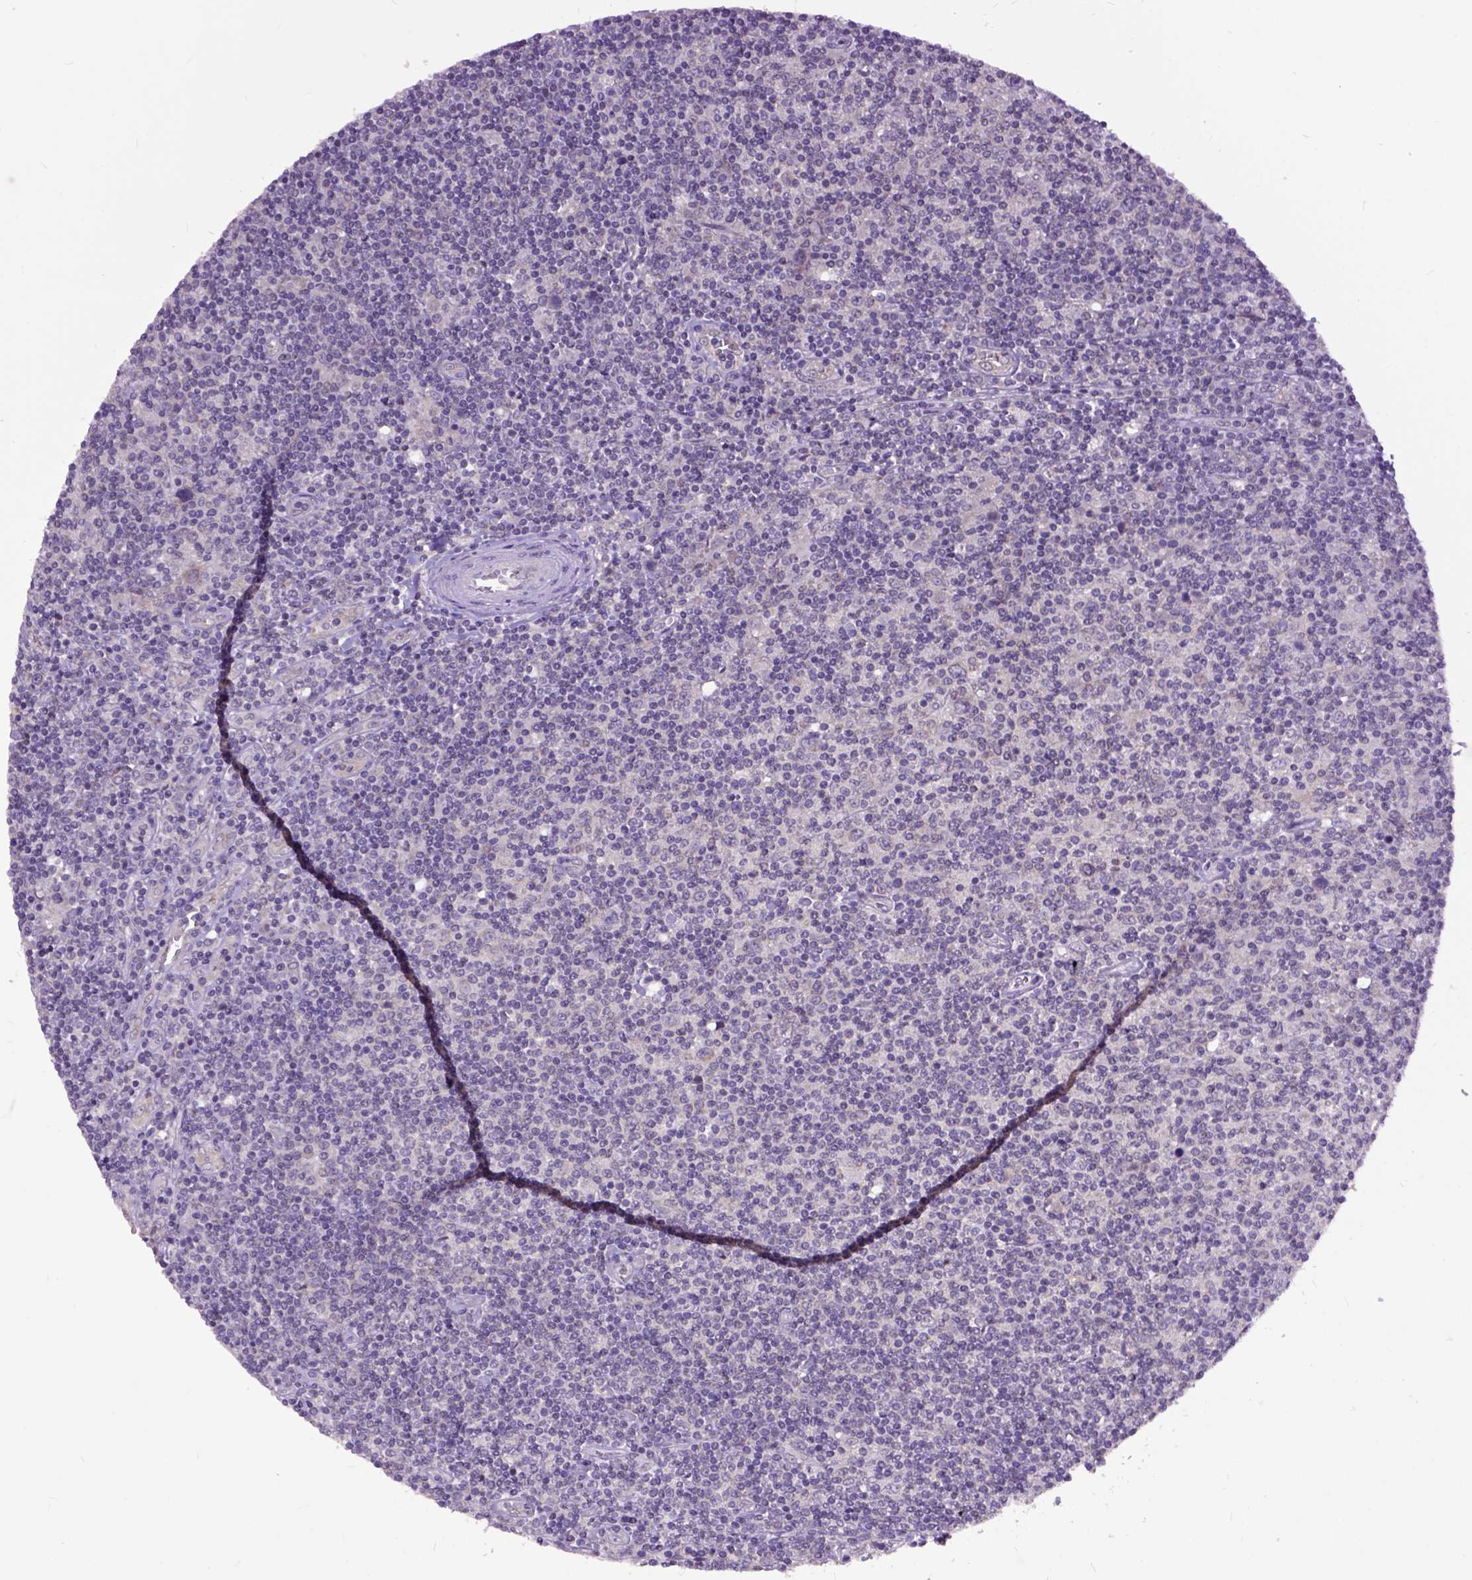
{"staining": {"intensity": "negative", "quantity": "none", "location": "none"}, "tissue": "lymphoma", "cell_type": "Tumor cells", "image_type": "cancer", "snomed": [{"axis": "morphology", "description": "Hodgkin's disease, NOS"}, {"axis": "topography", "description": "Lymph node"}], "caption": "The photomicrograph exhibits no significant expression in tumor cells of lymphoma.", "gene": "ARL1", "patient": {"sex": "male", "age": 40}}